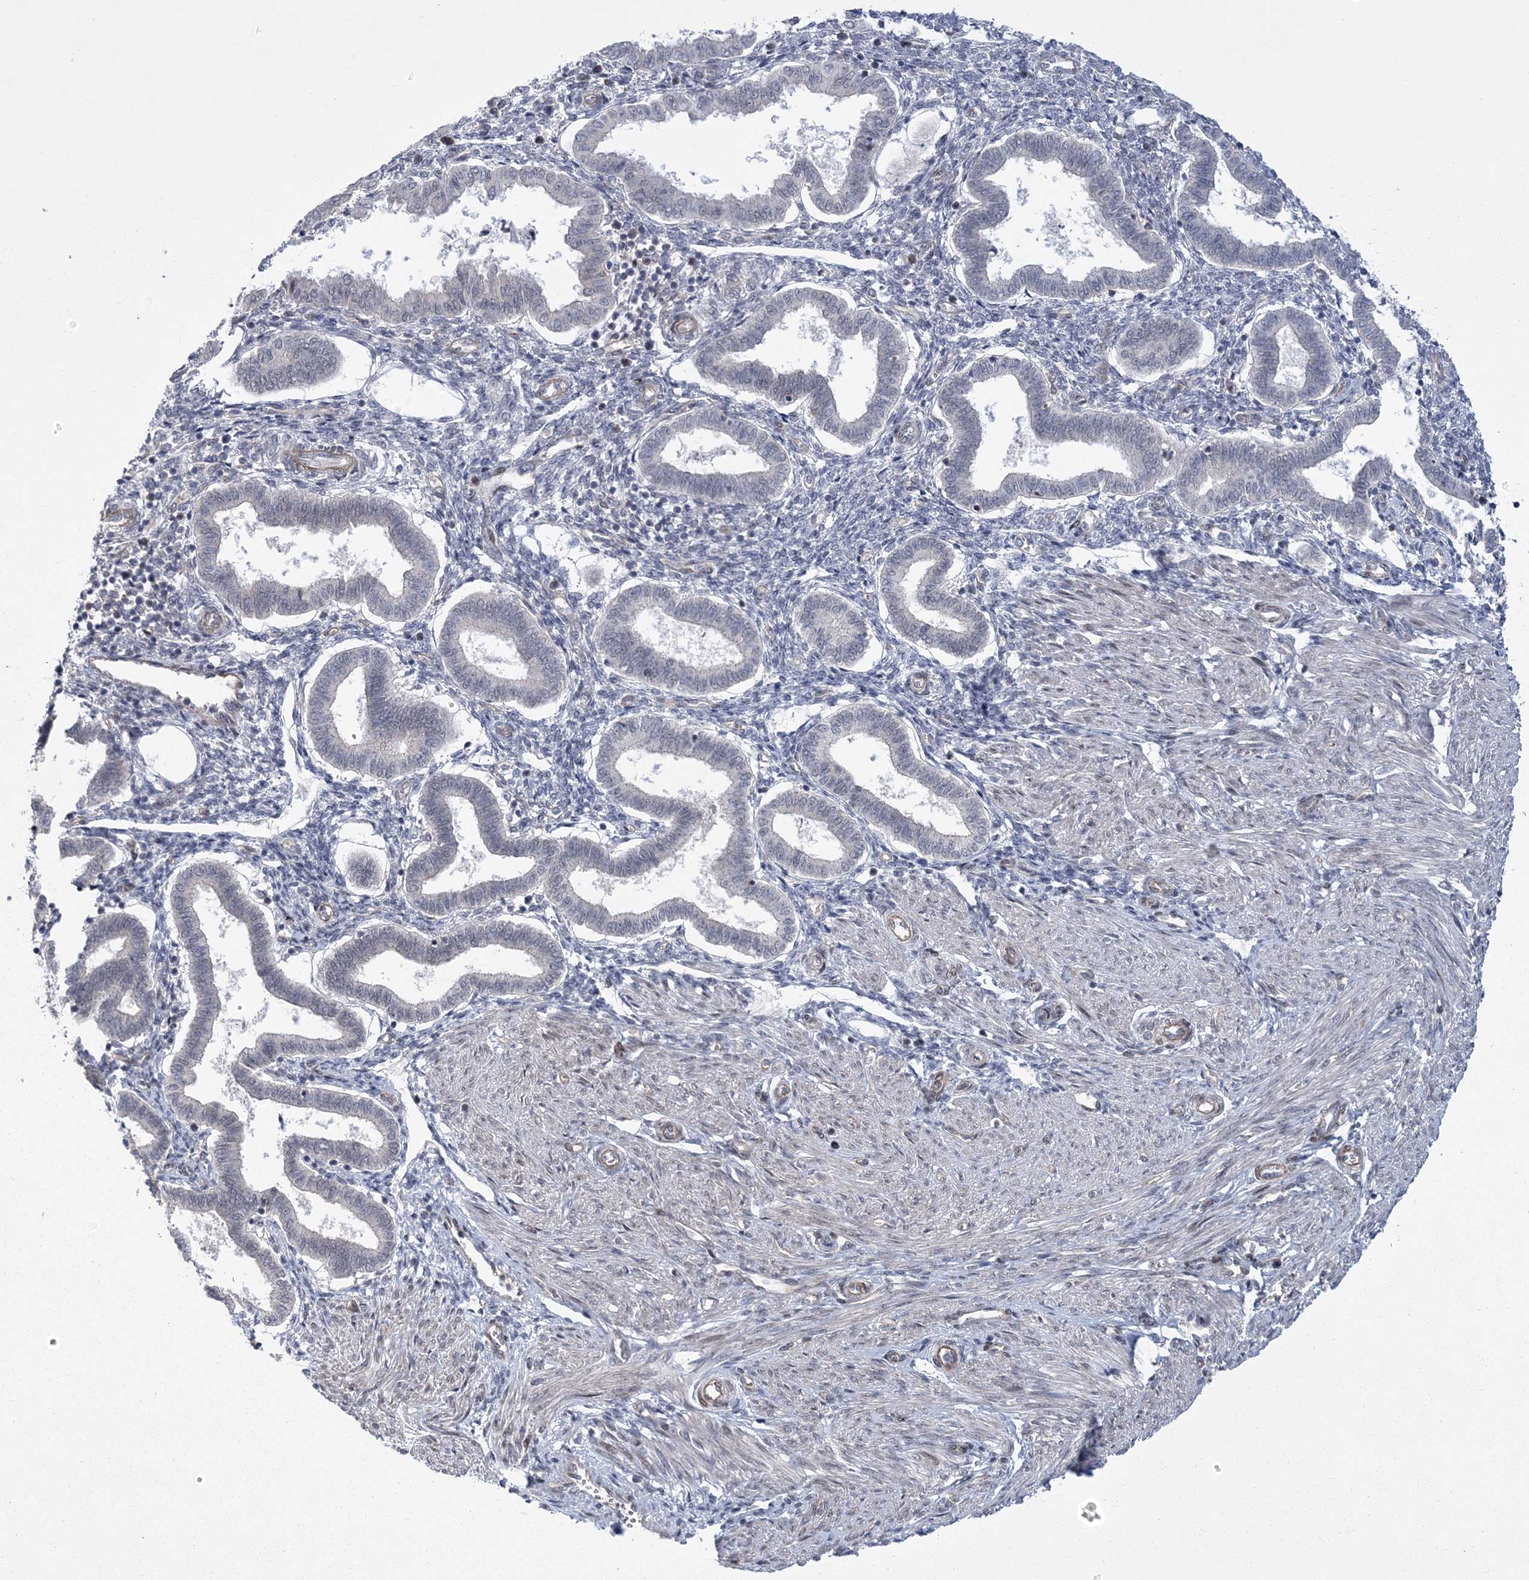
{"staining": {"intensity": "negative", "quantity": "none", "location": "none"}, "tissue": "endometrium", "cell_type": "Cells in endometrial stroma", "image_type": "normal", "snomed": [{"axis": "morphology", "description": "Normal tissue, NOS"}, {"axis": "topography", "description": "Endometrium"}], "caption": "High magnification brightfield microscopy of unremarkable endometrium stained with DAB (brown) and counterstained with hematoxylin (blue): cells in endometrial stroma show no significant staining. The staining is performed using DAB brown chromogen with nuclei counter-stained in using hematoxylin.", "gene": "HOMEZ", "patient": {"sex": "female", "age": 24}}